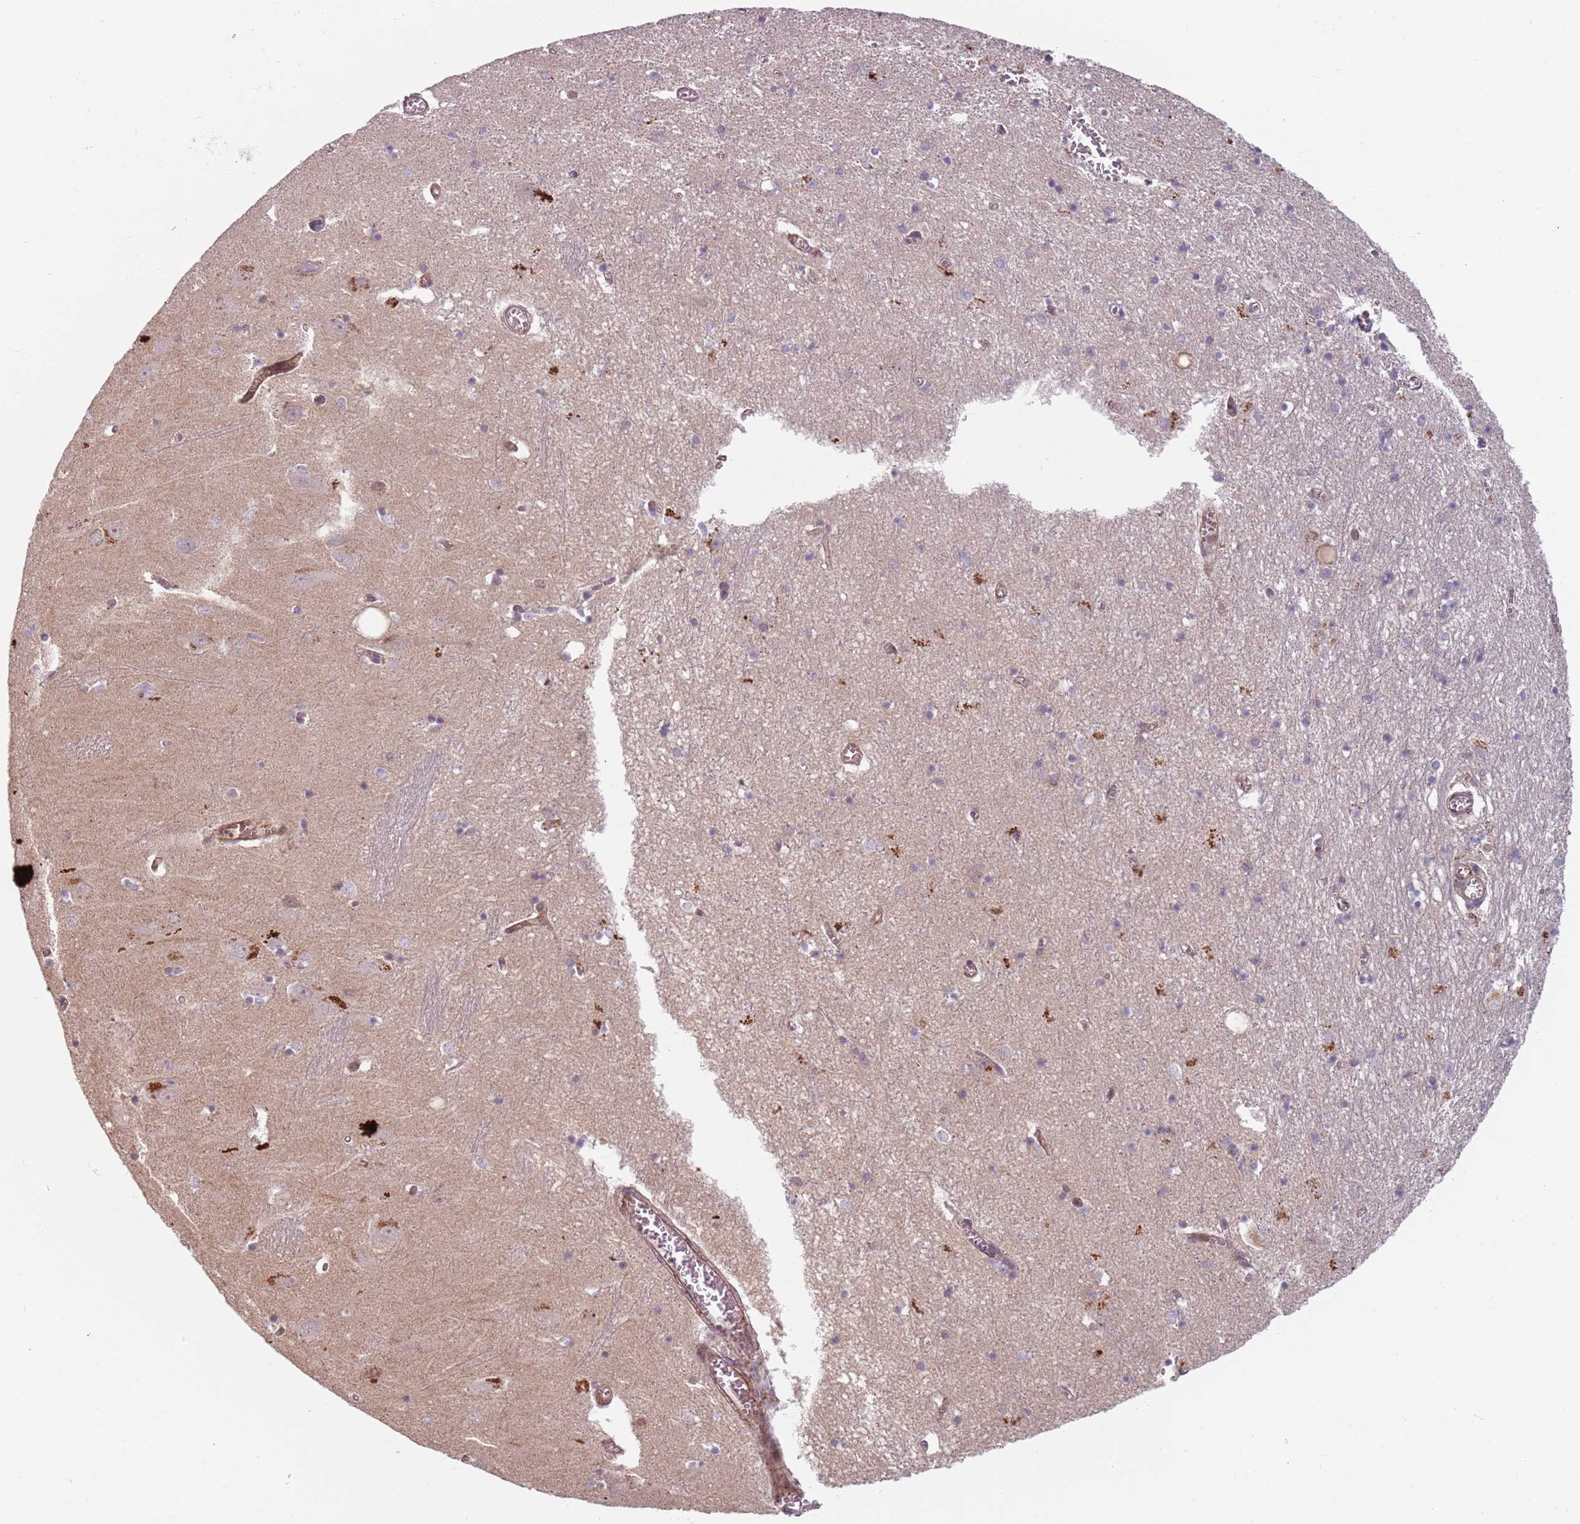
{"staining": {"intensity": "strong", "quantity": "<25%", "location": "cytoplasmic/membranous,nuclear"}, "tissue": "hippocampus", "cell_type": "Glial cells", "image_type": "normal", "snomed": [{"axis": "morphology", "description": "Normal tissue, NOS"}, {"axis": "topography", "description": "Hippocampus"}], "caption": "Immunohistochemistry of unremarkable human hippocampus reveals medium levels of strong cytoplasmic/membranous,nuclear positivity in about <25% of glial cells.", "gene": "NUP50", "patient": {"sex": "male", "age": 70}}